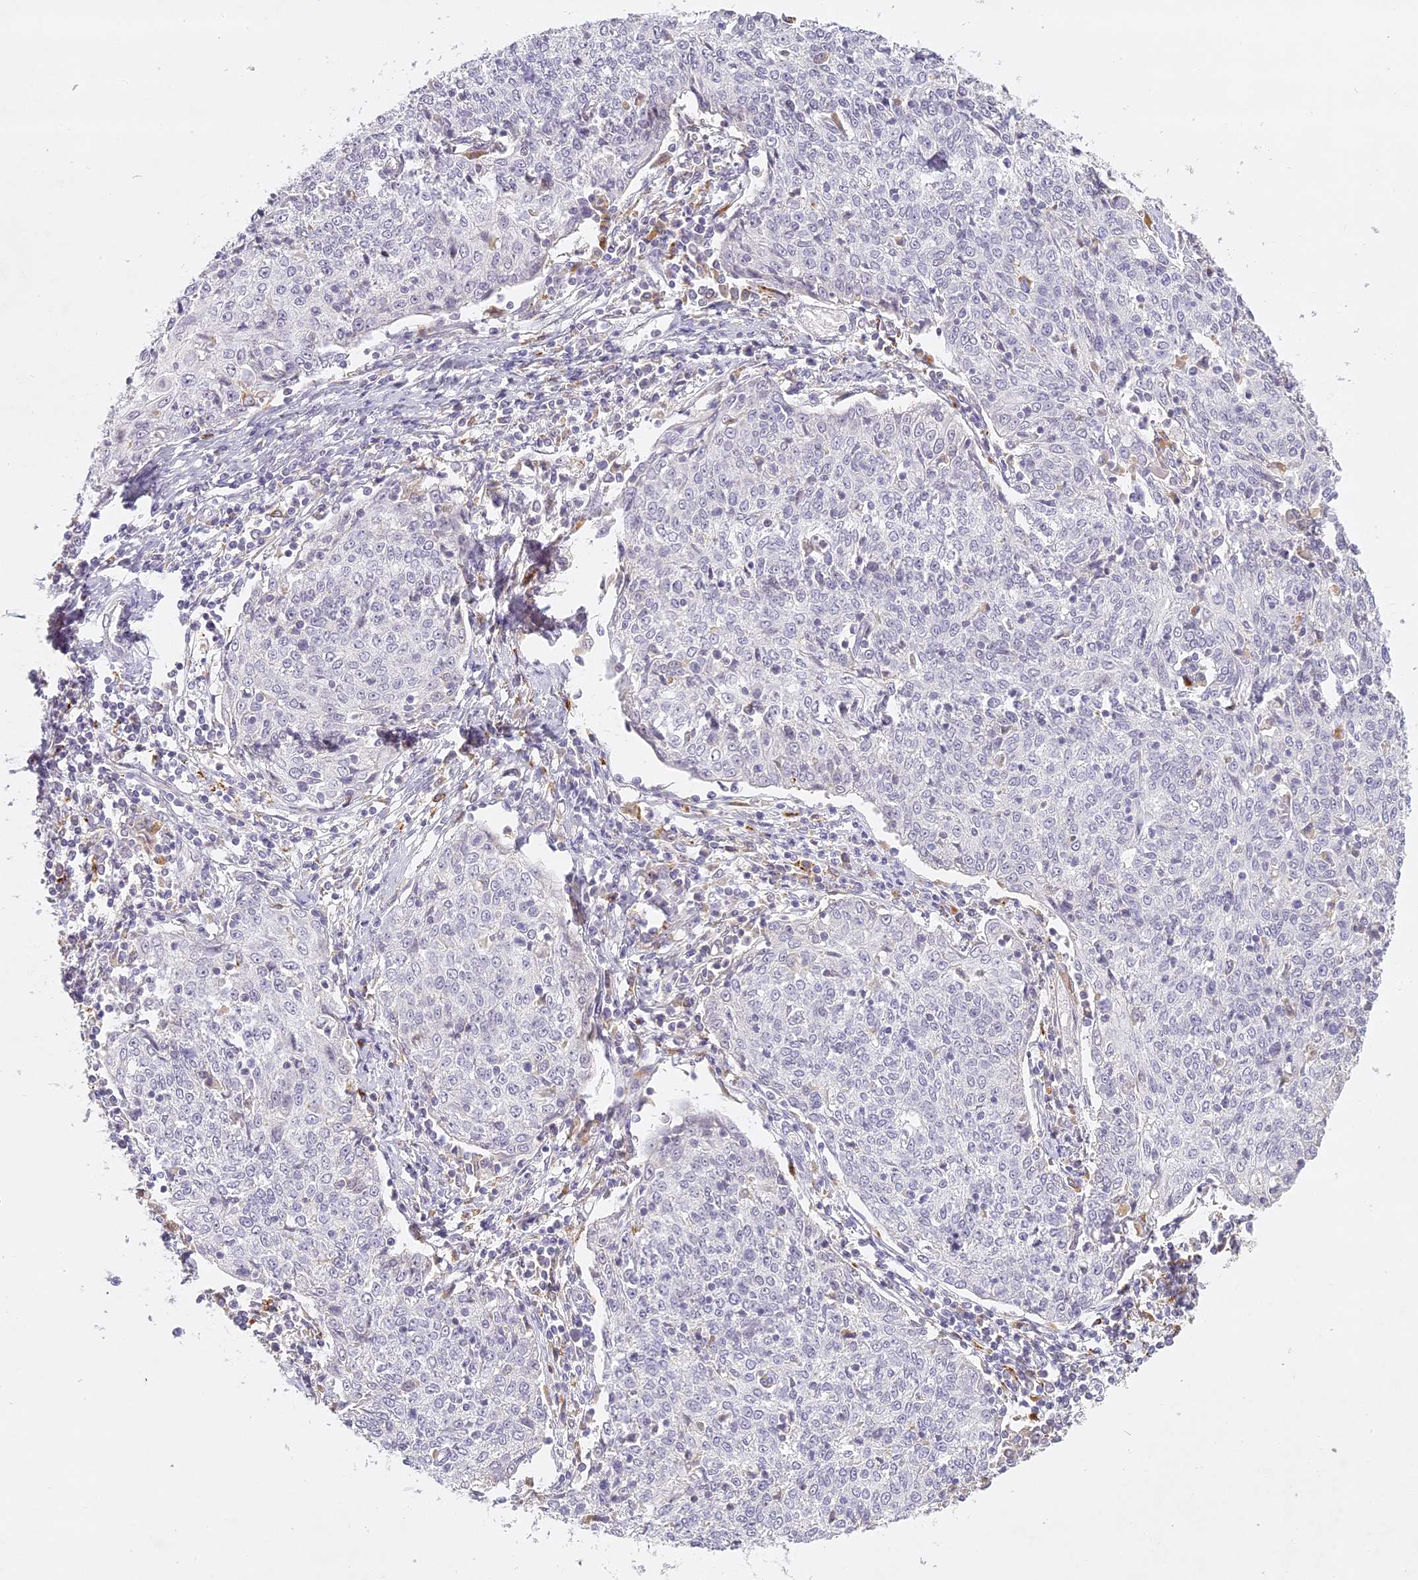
{"staining": {"intensity": "negative", "quantity": "none", "location": "none"}, "tissue": "cervical cancer", "cell_type": "Tumor cells", "image_type": "cancer", "snomed": [{"axis": "morphology", "description": "Squamous cell carcinoma, NOS"}, {"axis": "topography", "description": "Cervix"}], "caption": "Tumor cells show no significant protein staining in cervical cancer (squamous cell carcinoma).", "gene": "ELL3", "patient": {"sex": "female", "age": 48}}